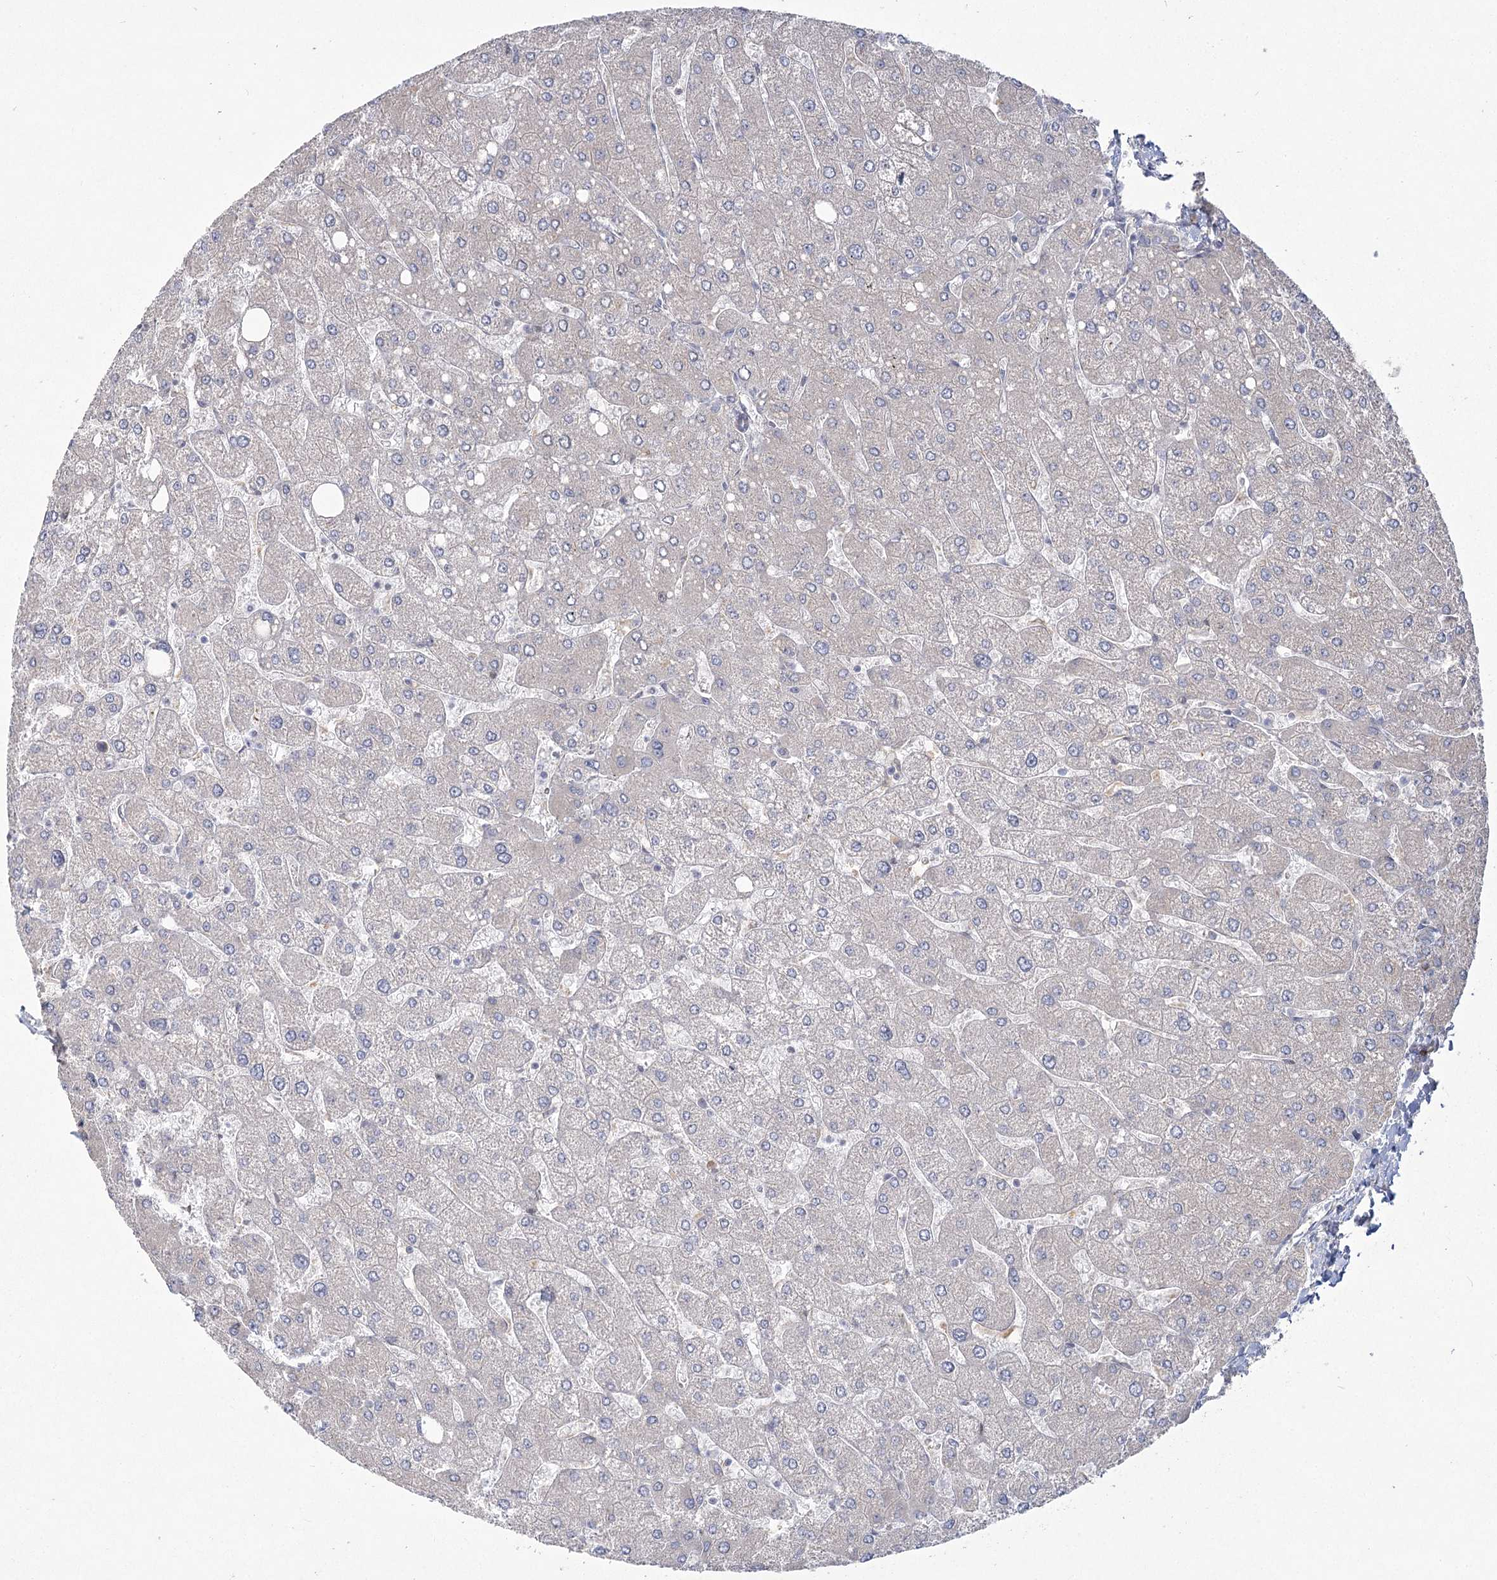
{"staining": {"intensity": "negative", "quantity": "none", "location": "none"}, "tissue": "liver", "cell_type": "Cholangiocytes", "image_type": "normal", "snomed": [{"axis": "morphology", "description": "Normal tissue, NOS"}, {"axis": "topography", "description": "Liver"}], "caption": "A micrograph of liver stained for a protein reveals no brown staining in cholangiocytes. (Brightfield microscopy of DAB (3,3'-diaminobenzidine) immunohistochemistry at high magnification).", "gene": "CAMTA1", "patient": {"sex": "male", "age": 55}}